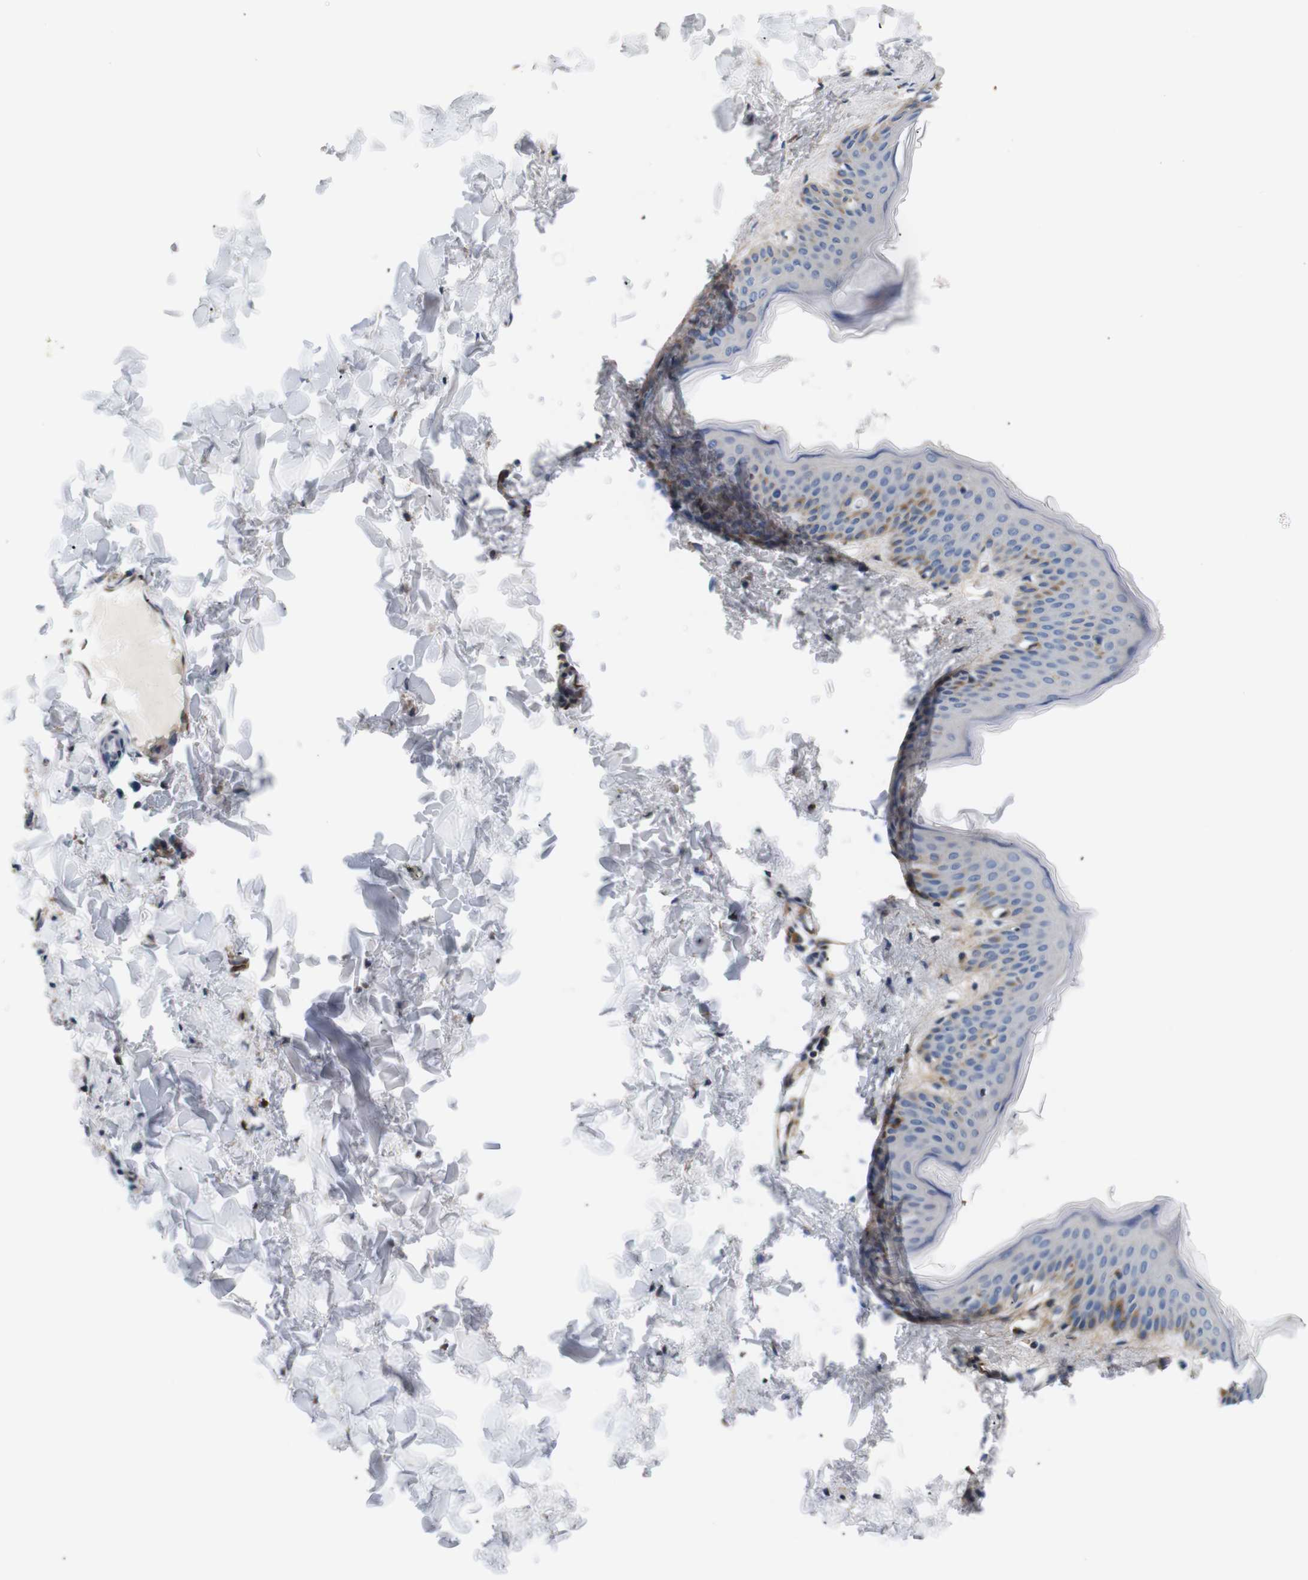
{"staining": {"intensity": "negative", "quantity": "none", "location": "none"}, "tissue": "skin", "cell_type": "Fibroblasts", "image_type": "normal", "snomed": [{"axis": "morphology", "description": "Normal tissue, NOS"}, {"axis": "topography", "description": "Skin"}], "caption": "This is a photomicrograph of IHC staining of unremarkable skin, which shows no staining in fibroblasts.", "gene": "UBE2G2", "patient": {"sex": "female", "age": 17}}